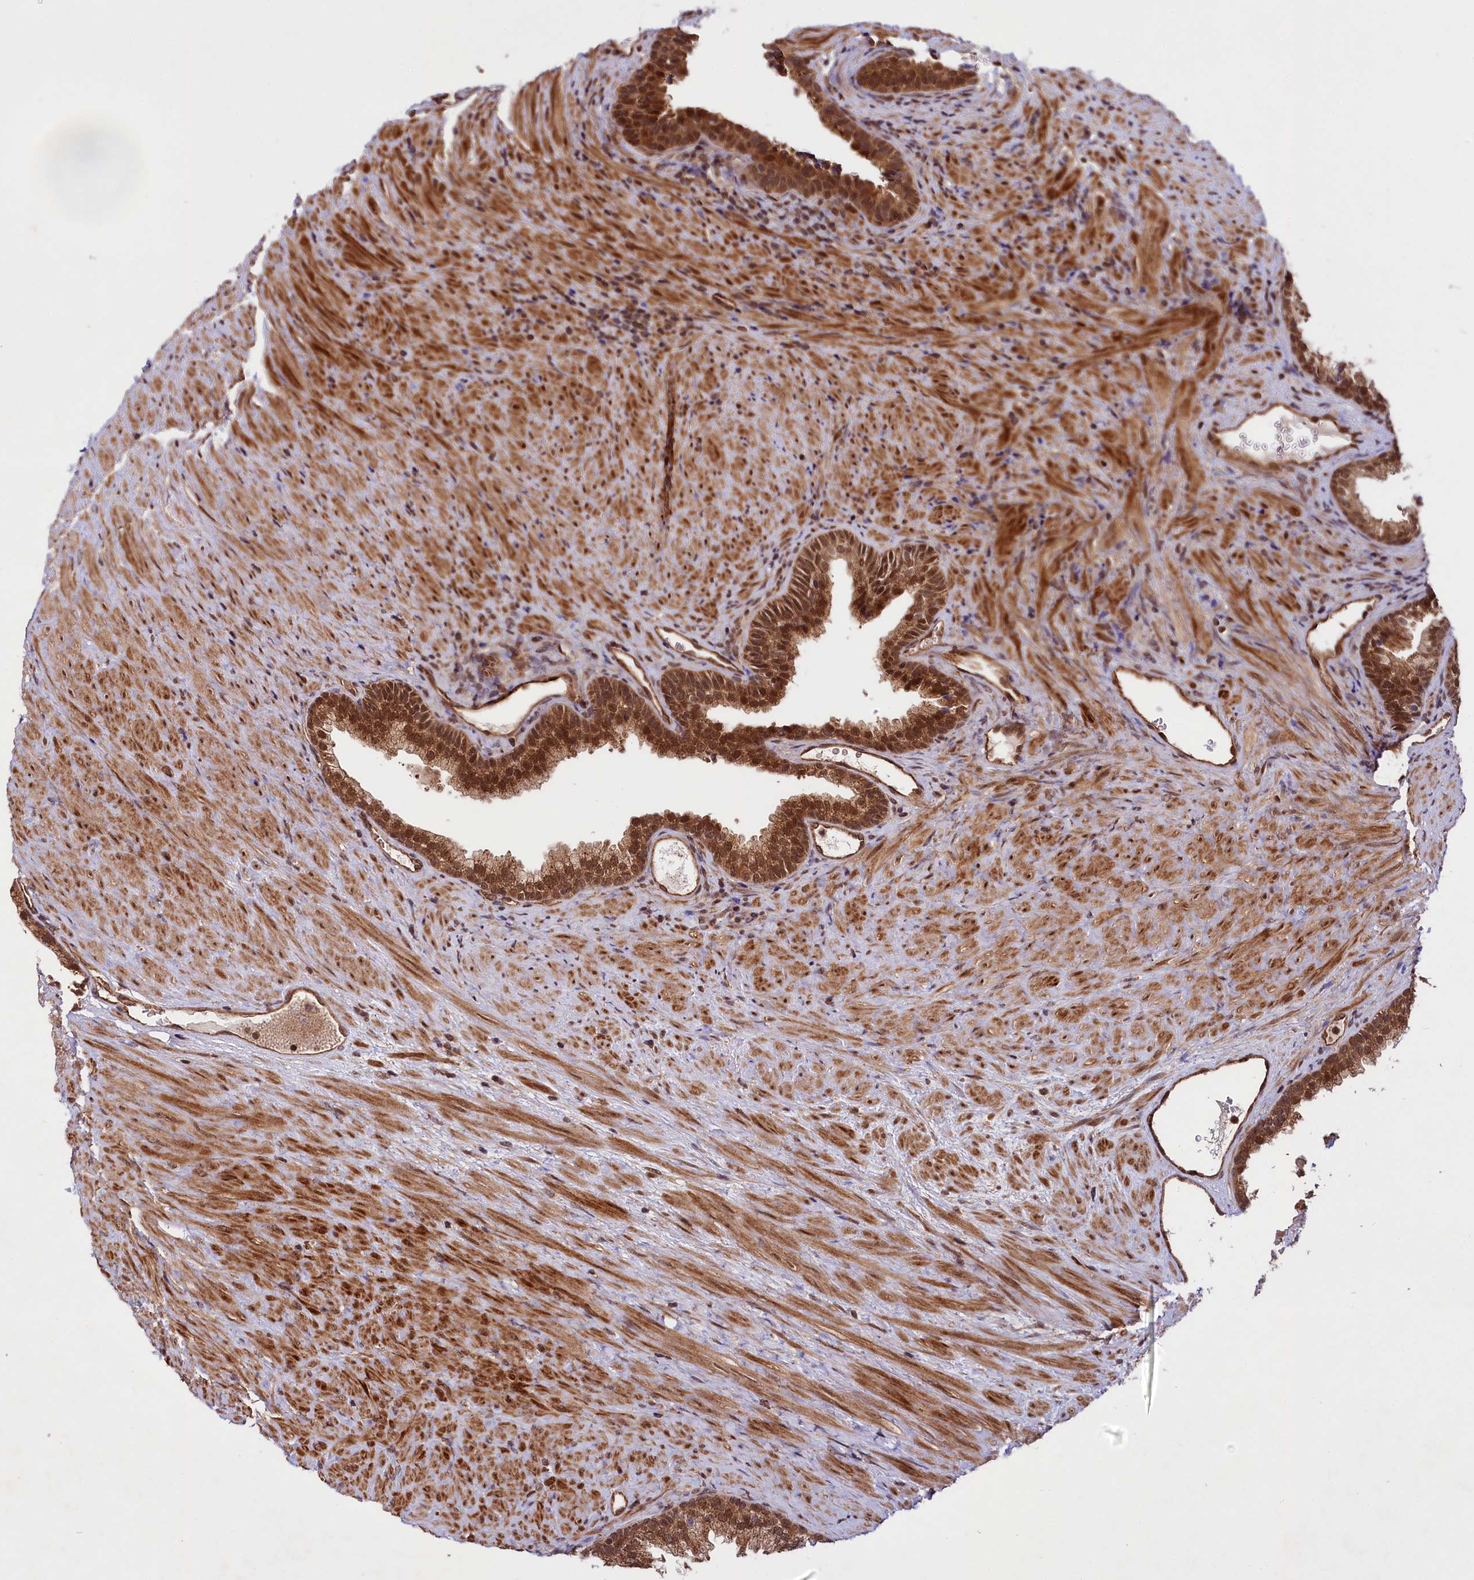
{"staining": {"intensity": "strong", "quantity": ">75%", "location": "cytoplasmic/membranous,nuclear"}, "tissue": "prostate", "cell_type": "Glandular cells", "image_type": "normal", "snomed": [{"axis": "morphology", "description": "Normal tissue, NOS"}, {"axis": "topography", "description": "Prostate"}], "caption": "Immunohistochemical staining of unremarkable human prostate exhibits >75% levels of strong cytoplasmic/membranous,nuclear protein expression in about >75% of glandular cells. The staining is performed using DAB (3,3'-diaminobenzidine) brown chromogen to label protein expression. The nuclei are counter-stained blue using hematoxylin.", "gene": "UBE3A", "patient": {"sex": "male", "age": 76}}